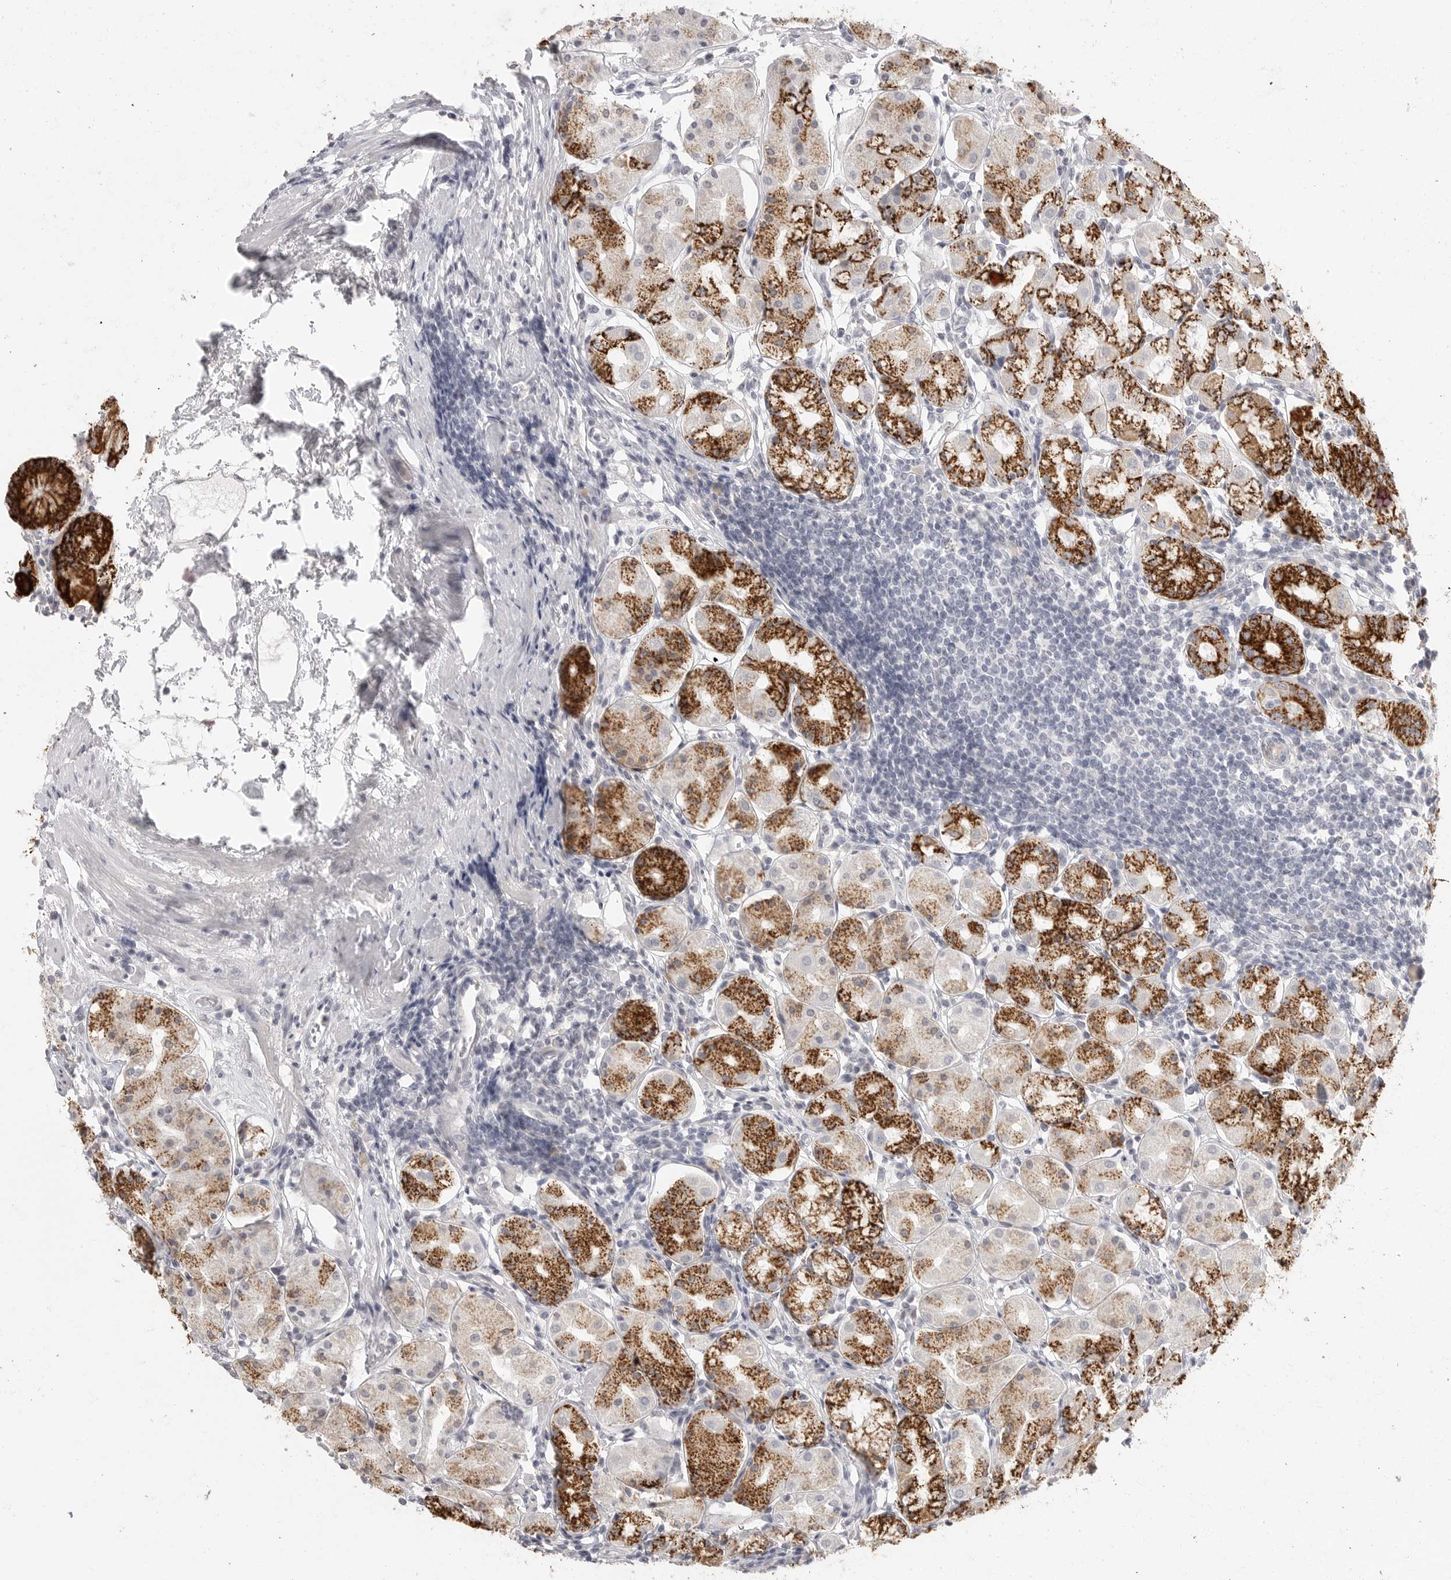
{"staining": {"intensity": "strong", "quantity": ">75%", "location": "cytoplasmic/membranous"}, "tissue": "stomach", "cell_type": "Glandular cells", "image_type": "normal", "snomed": [{"axis": "morphology", "description": "Normal tissue, NOS"}, {"axis": "topography", "description": "Stomach, lower"}], "caption": "A brown stain shows strong cytoplasmic/membranous expression of a protein in glandular cells of unremarkable human stomach. (DAB (3,3'-diaminobenzidine) IHC with brightfield microscopy, high magnification).", "gene": "HMGCS2", "patient": {"sex": "female", "age": 56}}